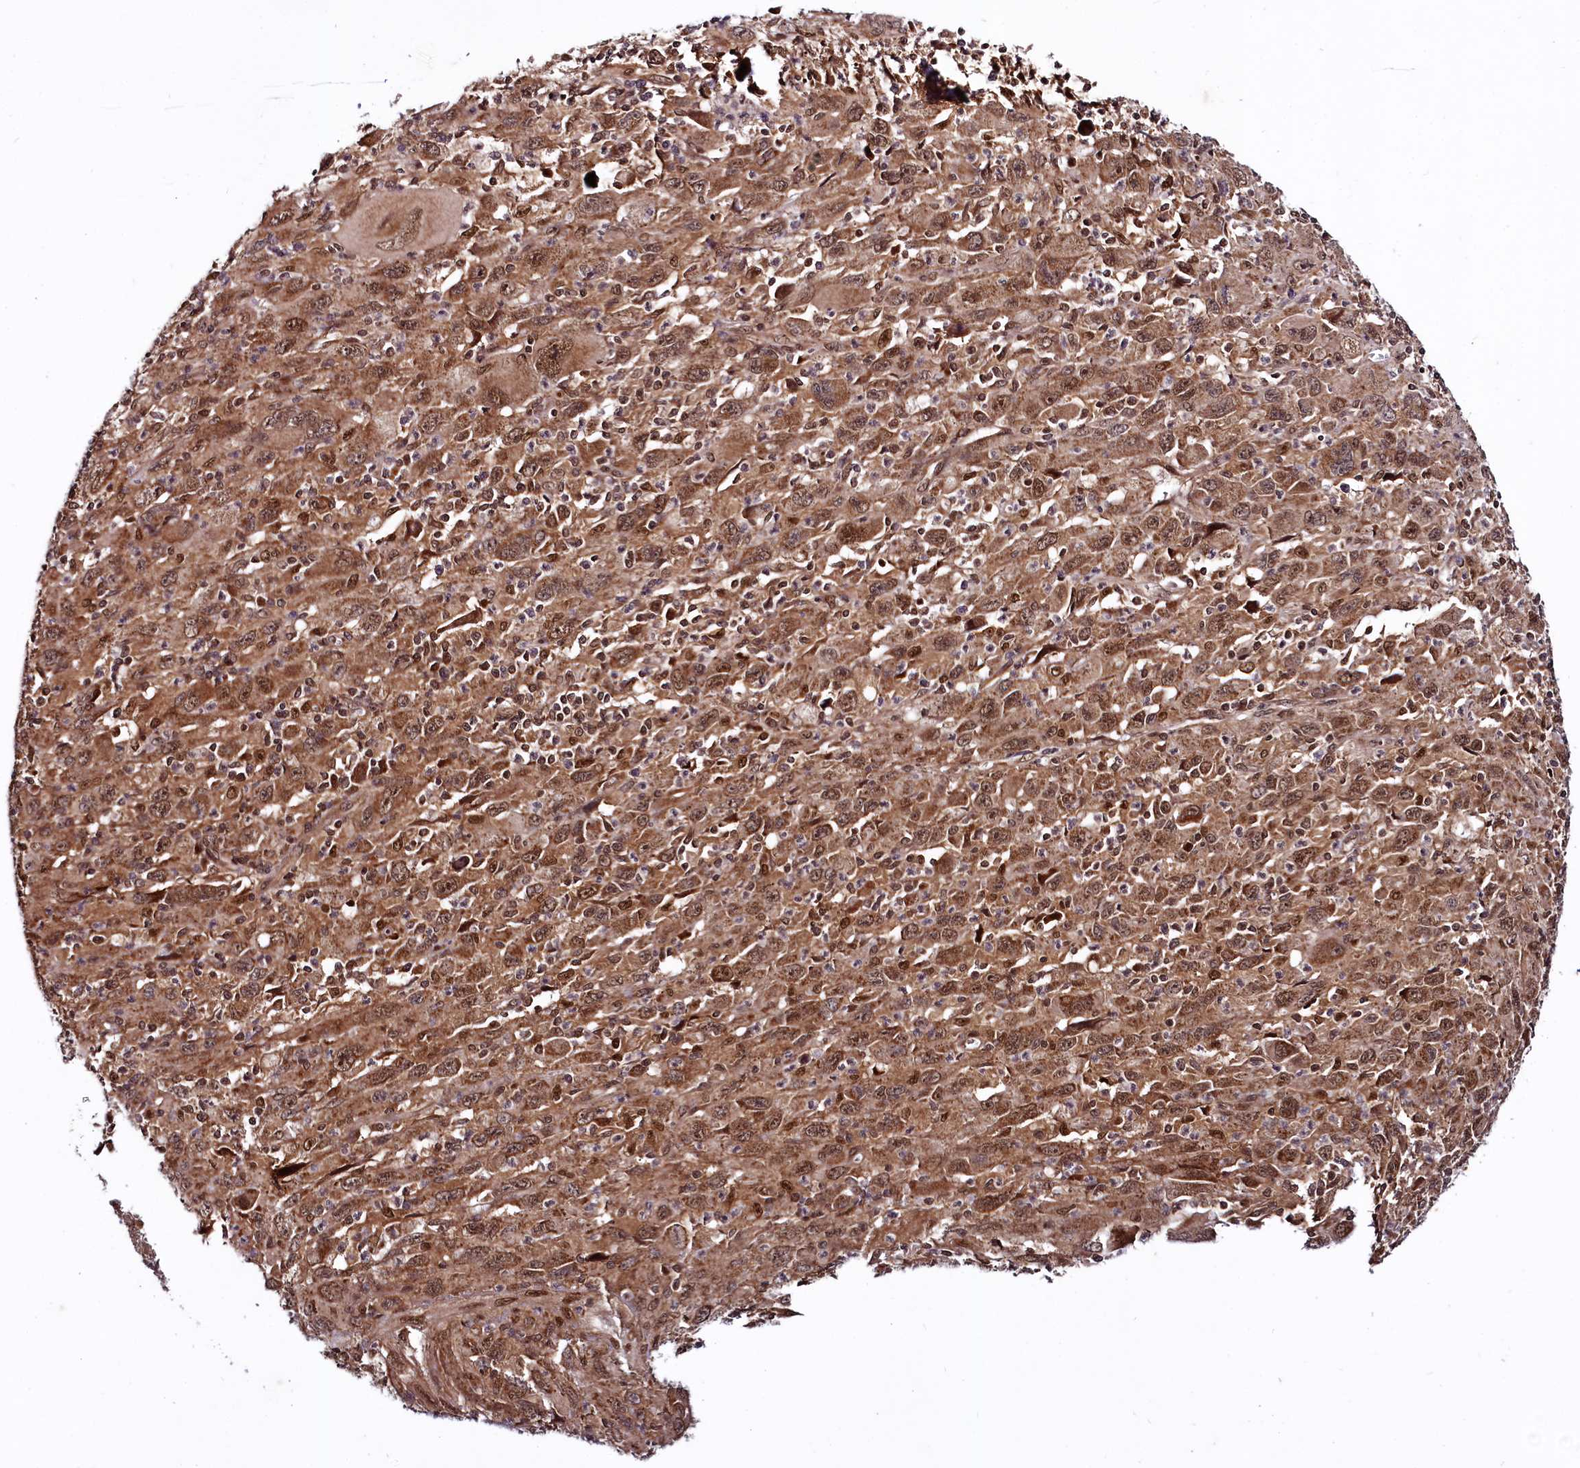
{"staining": {"intensity": "strong", "quantity": ">75%", "location": "cytoplasmic/membranous,nuclear"}, "tissue": "melanoma", "cell_type": "Tumor cells", "image_type": "cancer", "snomed": [{"axis": "morphology", "description": "Malignant melanoma, Metastatic site"}, {"axis": "topography", "description": "Skin"}], "caption": "Human malignant melanoma (metastatic site) stained with a brown dye demonstrates strong cytoplasmic/membranous and nuclear positive staining in about >75% of tumor cells.", "gene": "UBE3A", "patient": {"sex": "female", "age": 56}}